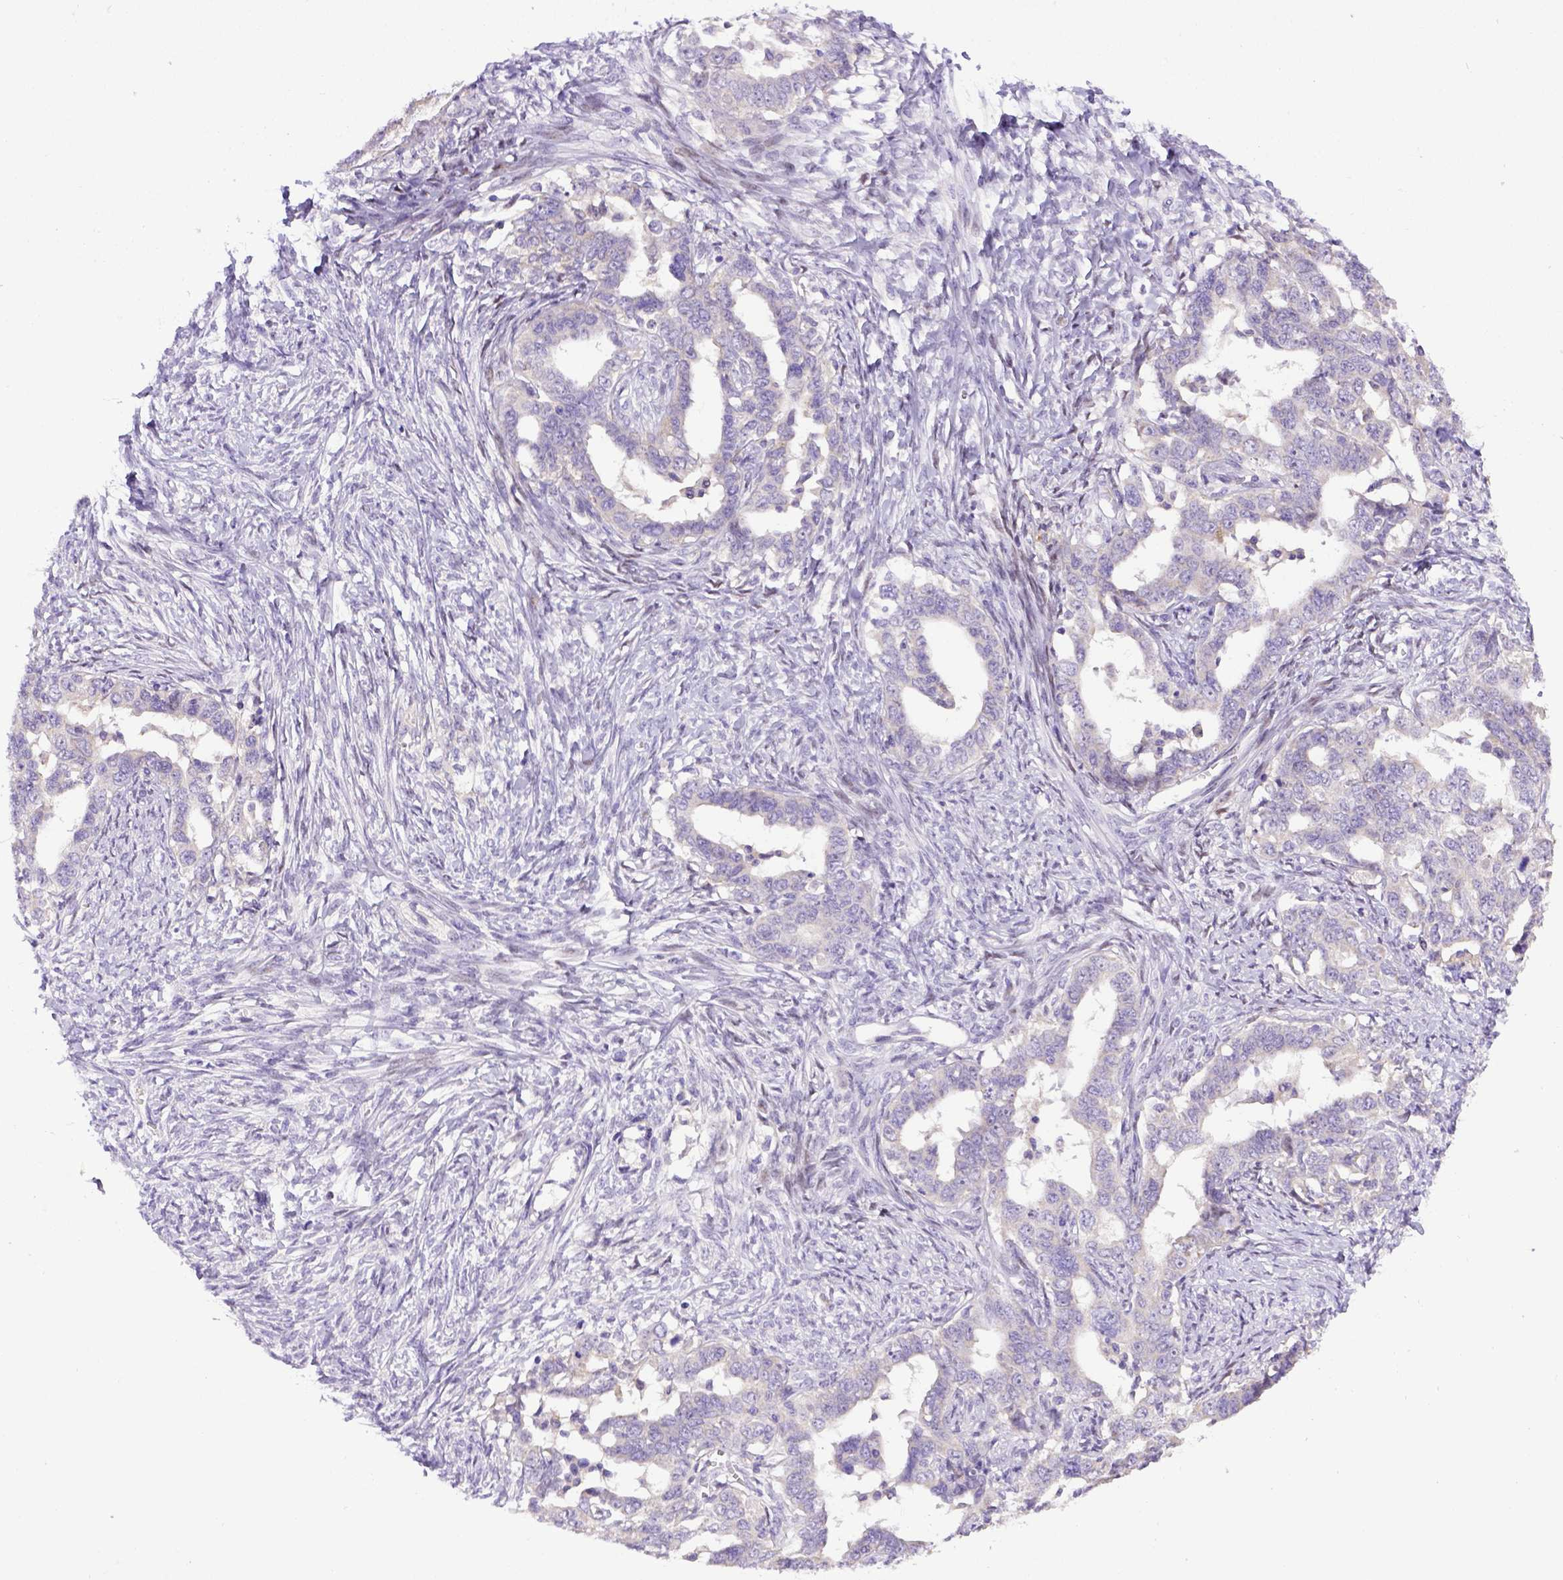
{"staining": {"intensity": "negative", "quantity": "none", "location": "none"}, "tissue": "ovarian cancer", "cell_type": "Tumor cells", "image_type": "cancer", "snomed": [{"axis": "morphology", "description": "Cystadenocarcinoma, serous, NOS"}, {"axis": "topography", "description": "Ovary"}], "caption": "DAB immunohistochemical staining of ovarian serous cystadenocarcinoma reveals no significant staining in tumor cells.", "gene": "CD40", "patient": {"sex": "female", "age": 69}}